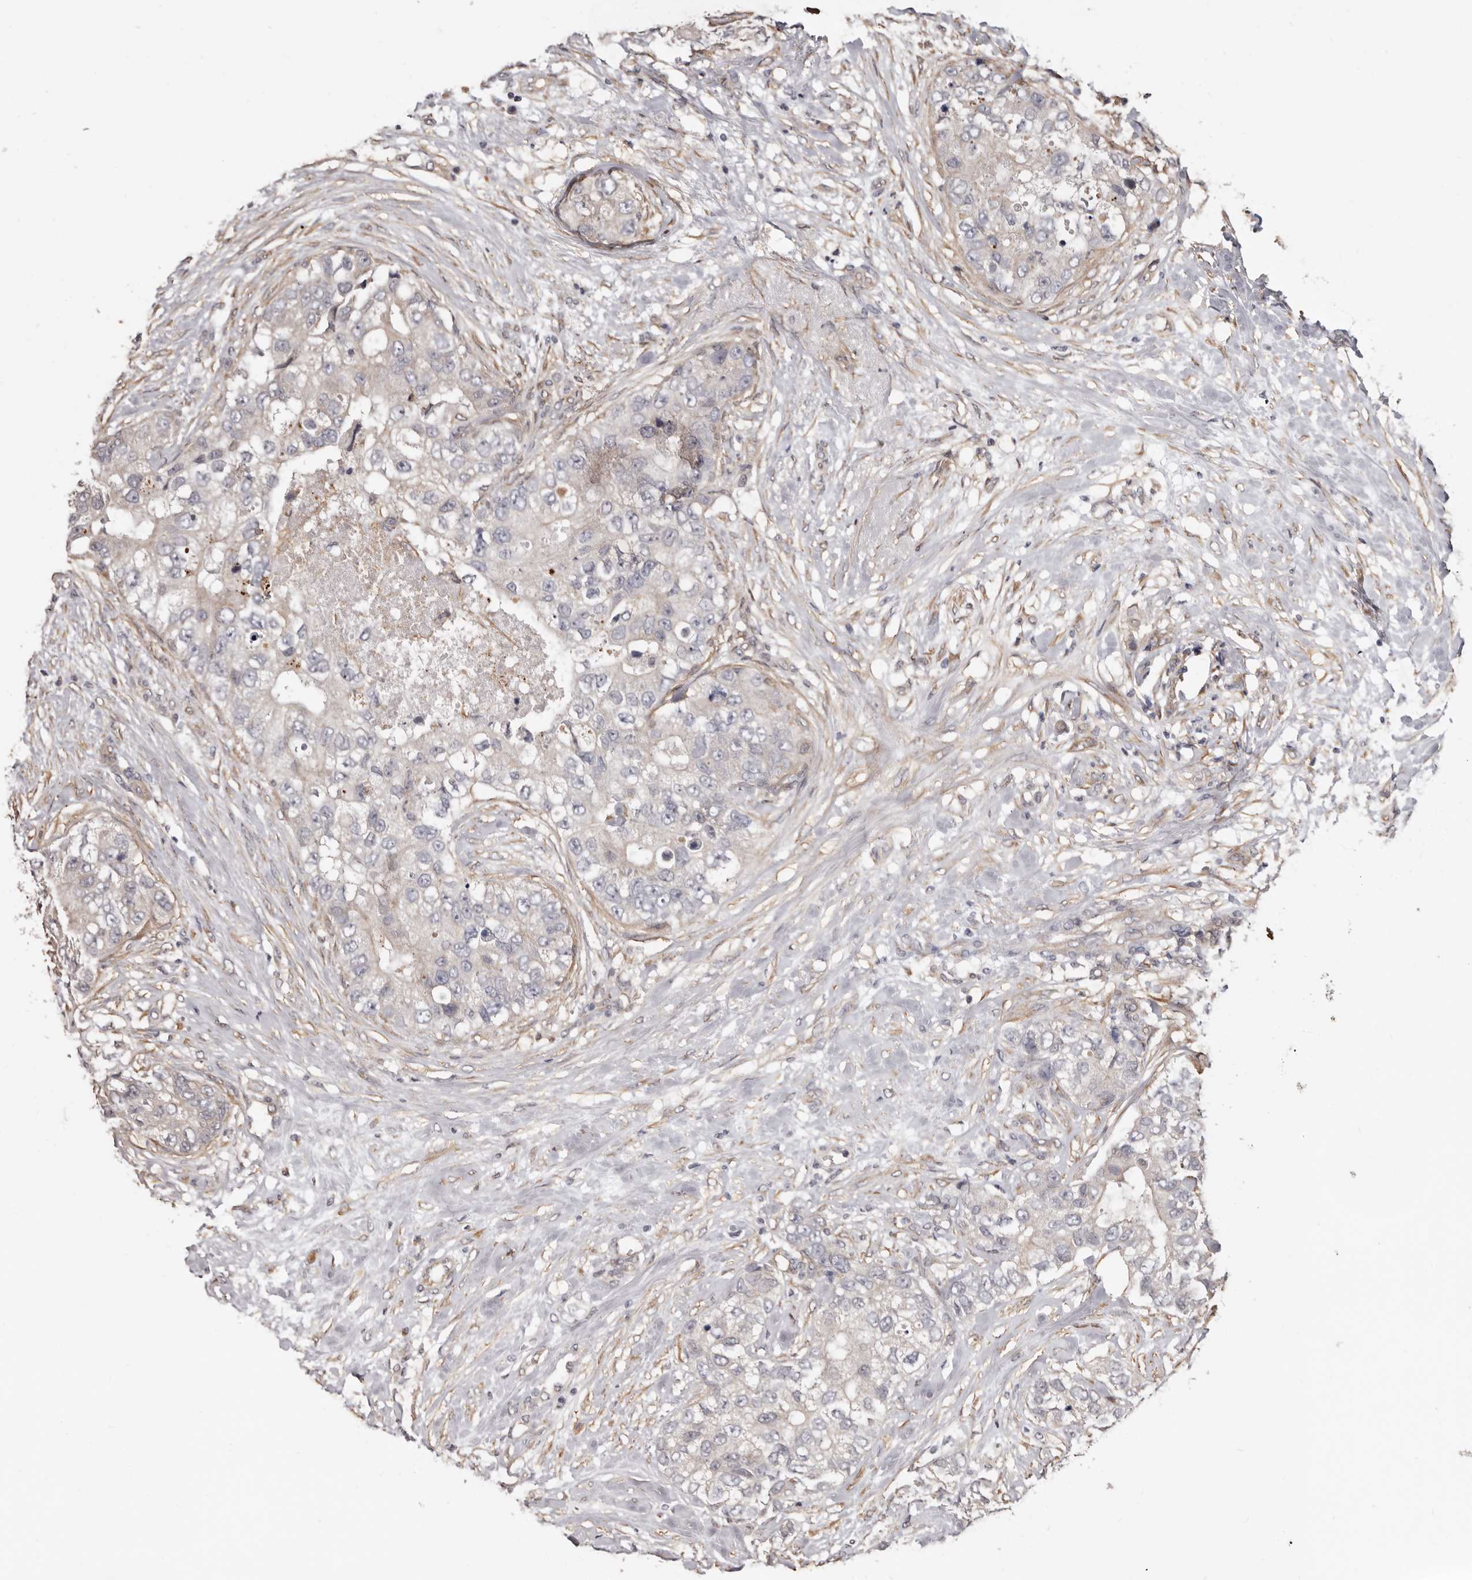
{"staining": {"intensity": "negative", "quantity": "none", "location": "none"}, "tissue": "breast cancer", "cell_type": "Tumor cells", "image_type": "cancer", "snomed": [{"axis": "morphology", "description": "Duct carcinoma"}, {"axis": "topography", "description": "Breast"}], "caption": "Immunohistochemical staining of intraductal carcinoma (breast) exhibits no significant expression in tumor cells.", "gene": "KHDRBS2", "patient": {"sex": "female", "age": 62}}